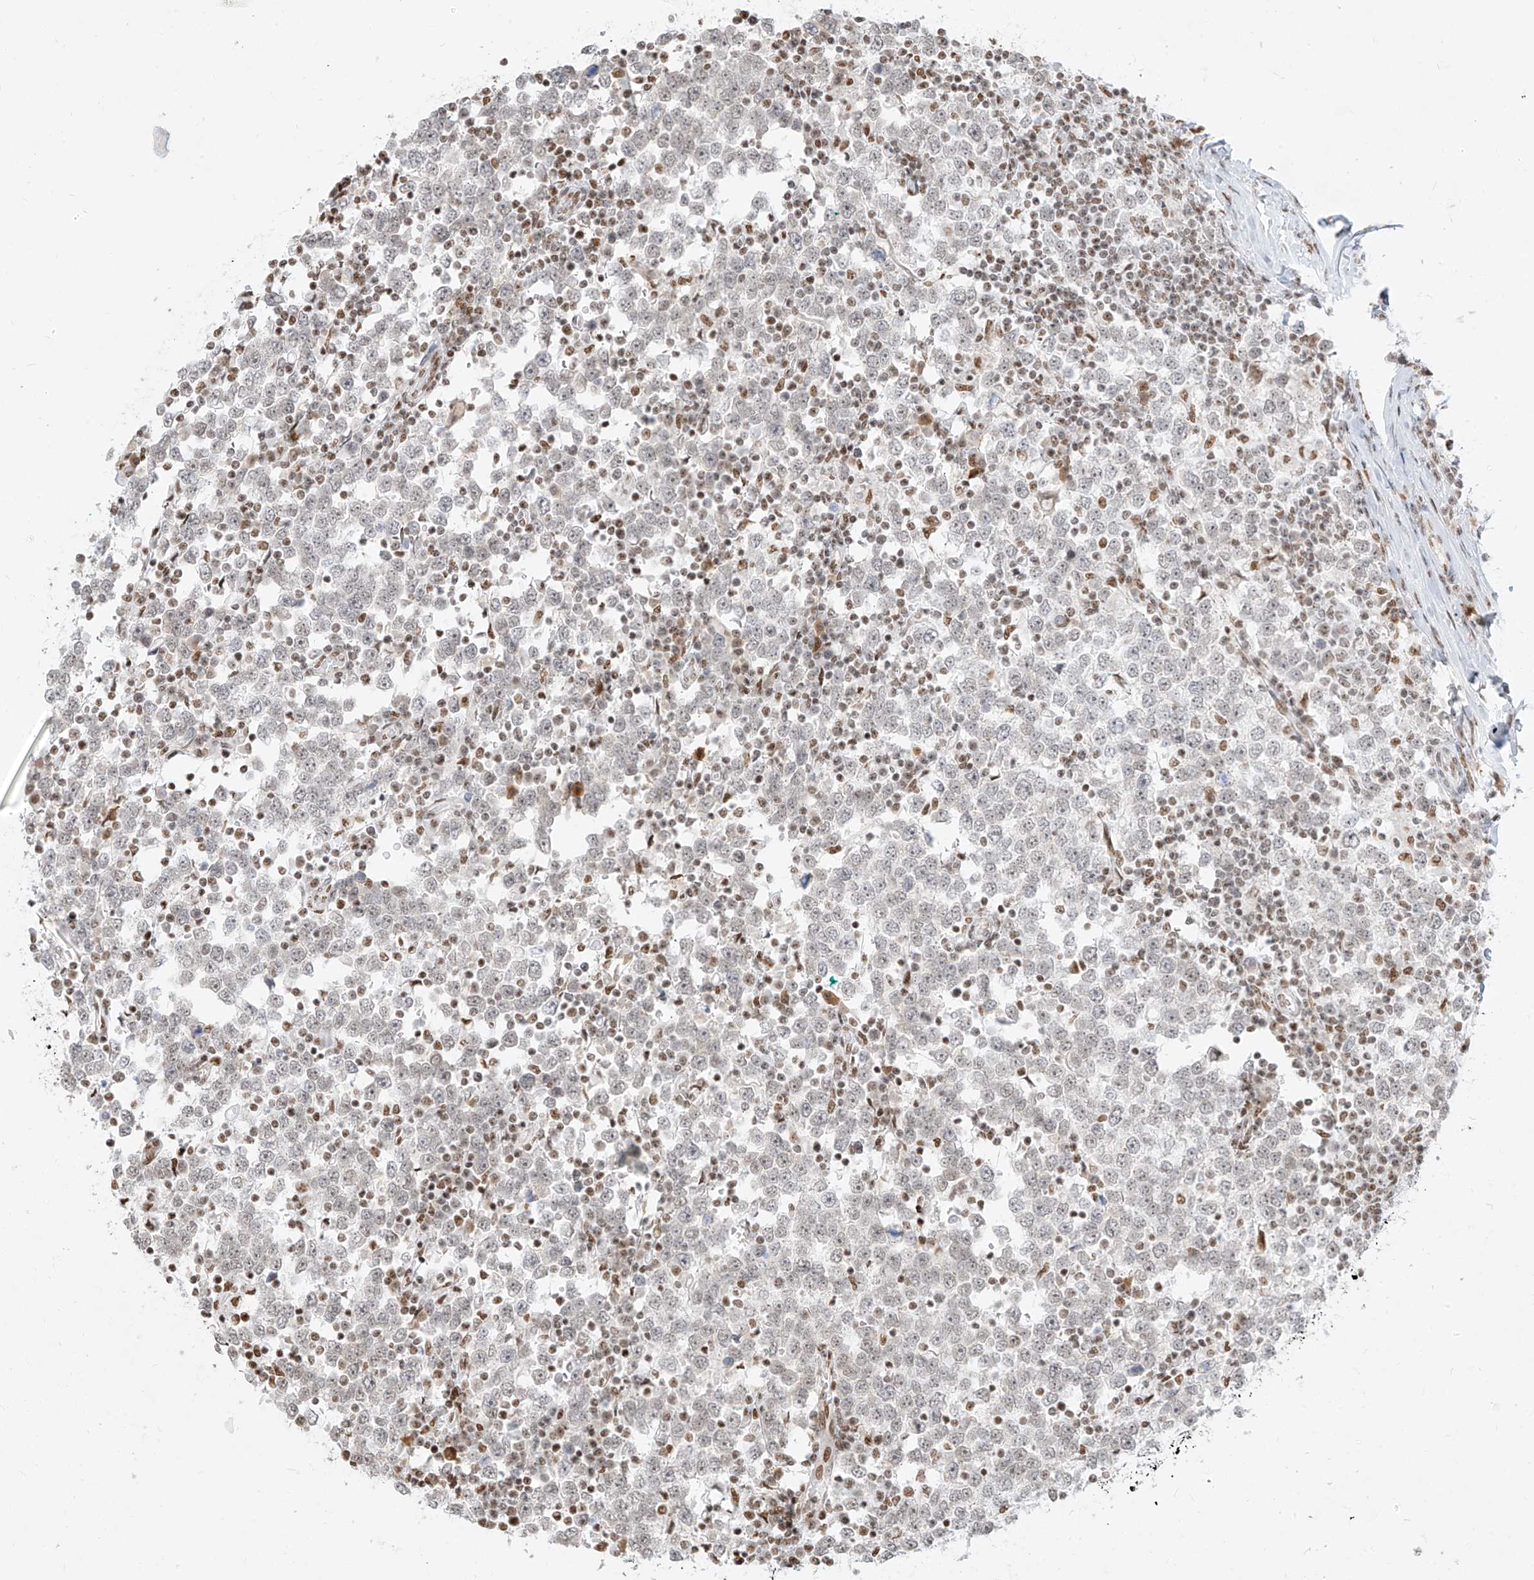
{"staining": {"intensity": "negative", "quantity": "none", "location": "none"}, "tissue": "testis cancer", "cell_type": "Tumor cells", "image_type": "cancer", "snomed": [{"axis": "morphology", "description": "Seminoma, NOS"}, {"axis": "topography", "description": "Testis"}], "caption": "DAB (3,3'-diaminobenzidine) immunohistochemical staining of human testis cancer shows no significant positivity in tumor cells. (DAB immunohistochemistry, high magnification).", "gene": "NHSL1", "patient": {"sex": "male", "age": 65}}